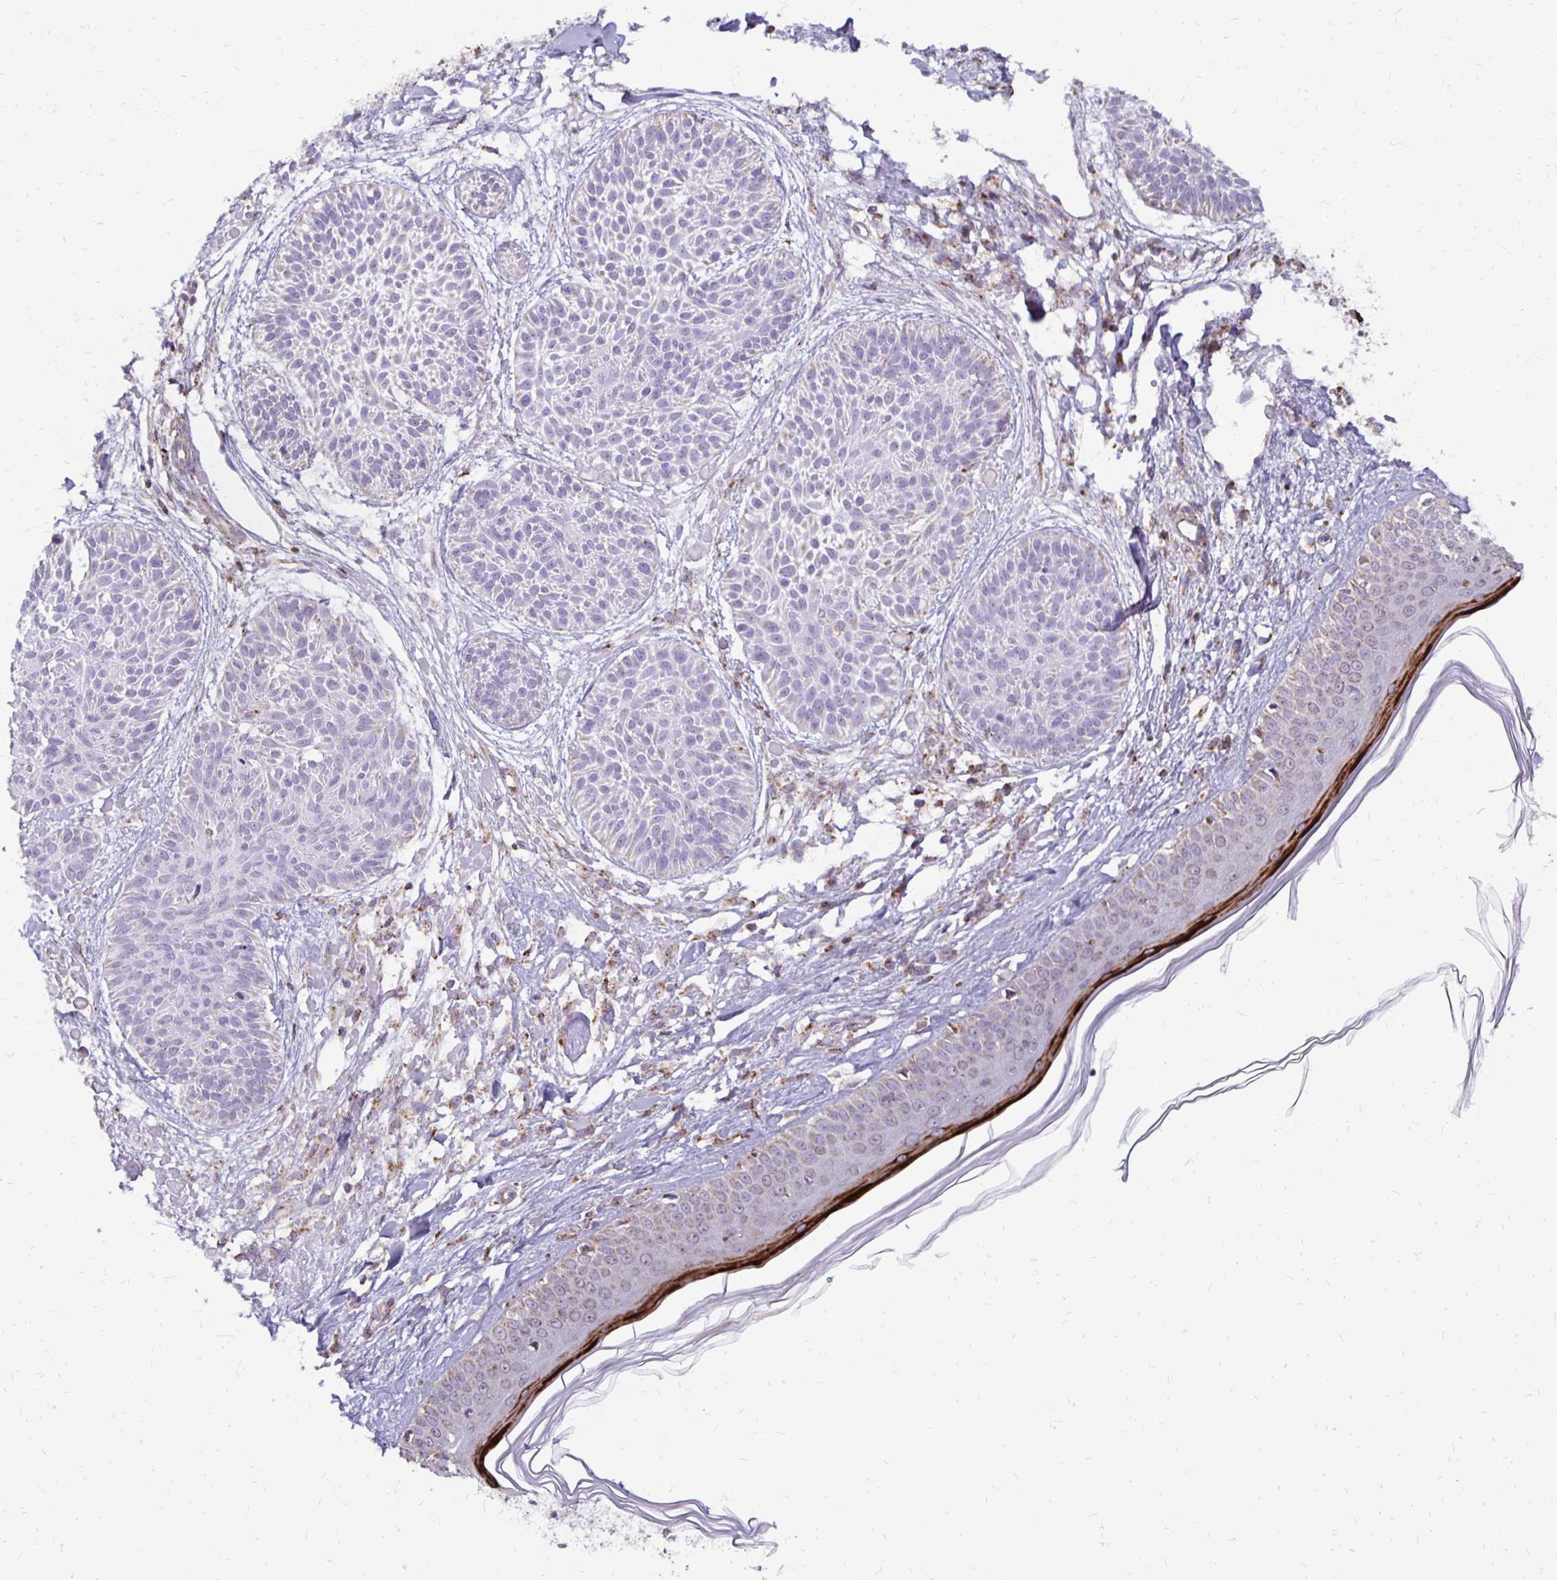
{"staining": {"intensity": "moderate", "quantity": "<25%", "location": "cytoplasmic/membranous"}, "tissue": "skin cancer", "cell_type": "Tumor cells", "image_type": "cancer", "snomed": [{"axis": "morphology", "description": "Basal cell carcinoma"}, {"axis": "topography", "description": "Skin"}], "caption": "This histopathology image displays IHC staining of human basal cell carcinoma (skin), with low moderate cytoplasmic/membranous staining in approximately <25% of tumor cells.", "gene": "IER3", "patient": {"sex": "female", "age": 78}}